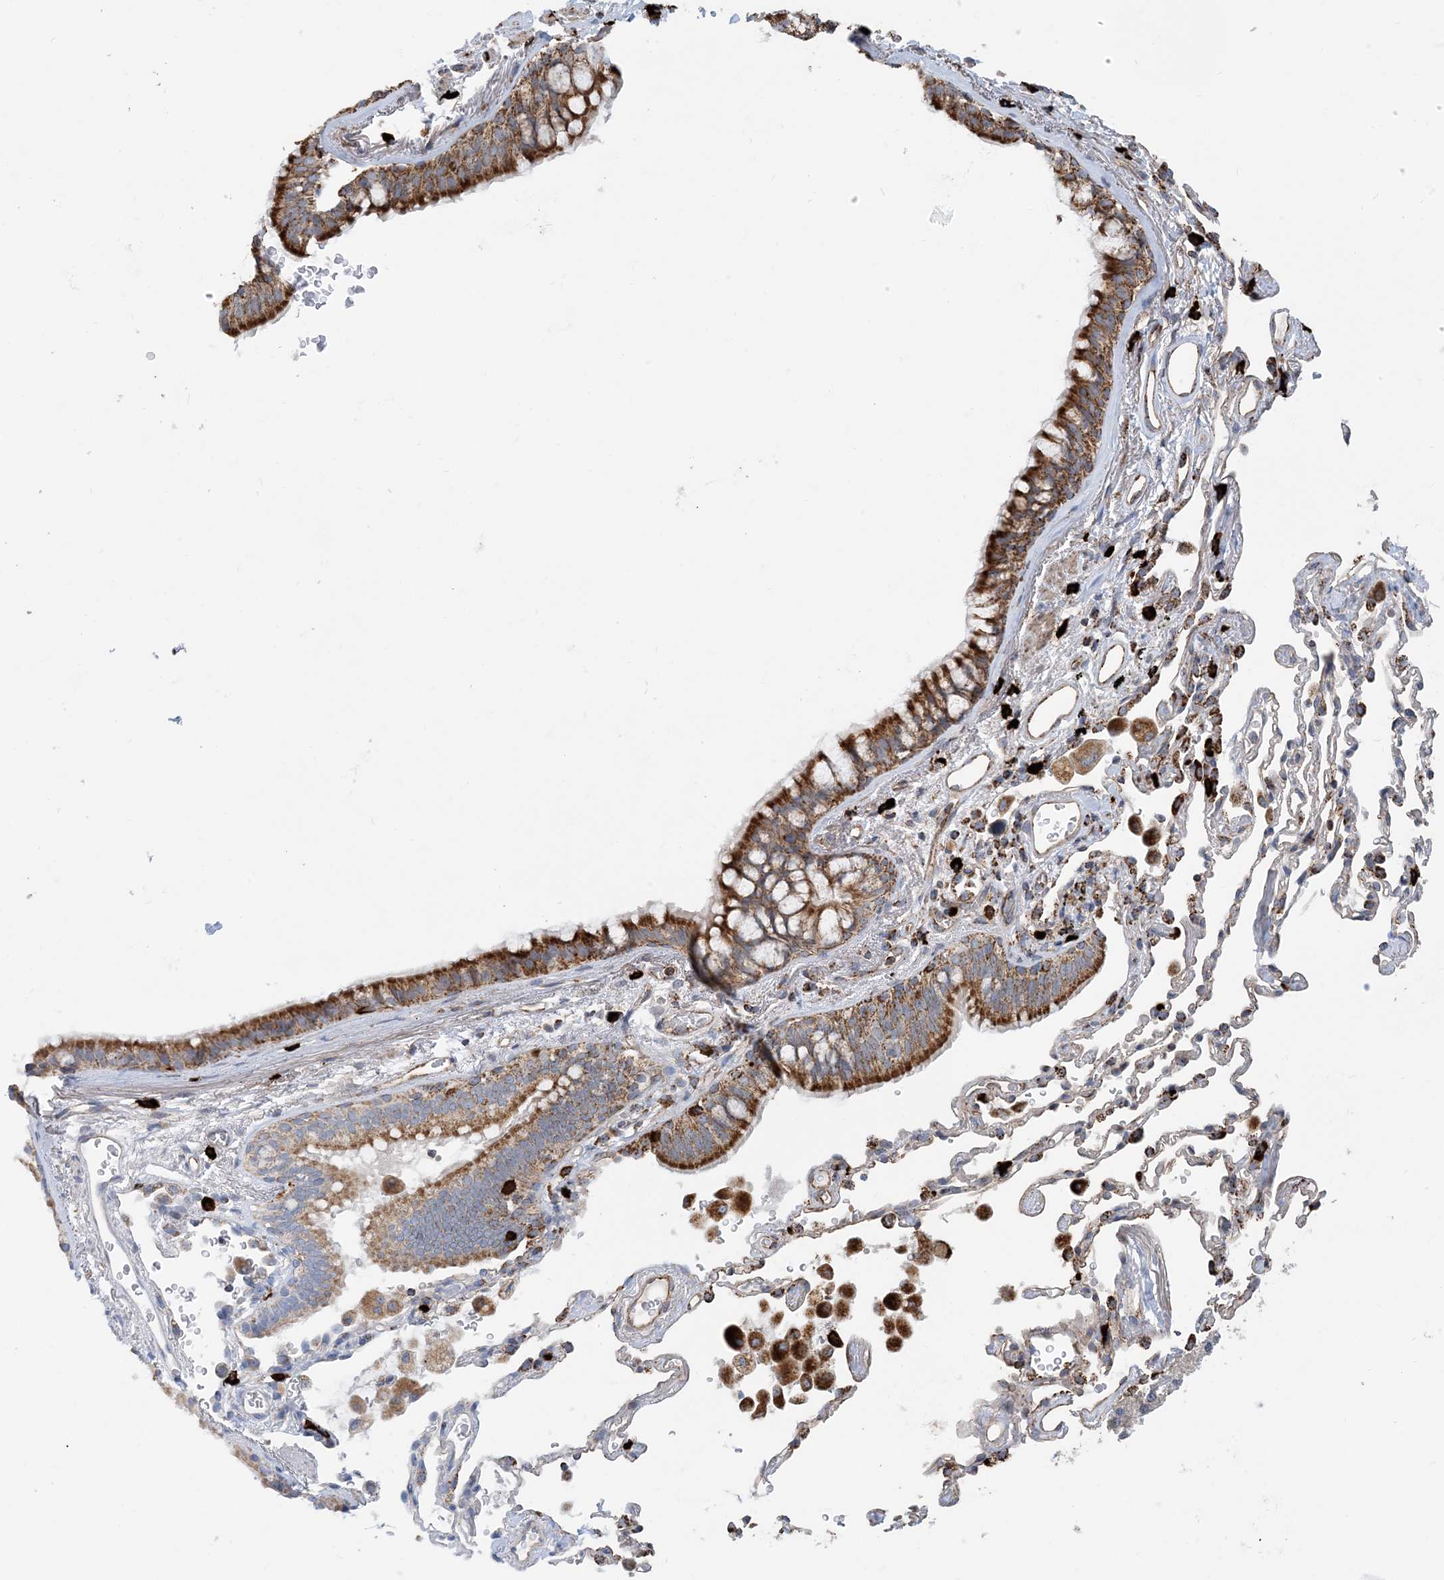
{"staining": {"intensity": "strong", "quantity": ">75%", "location": "cytoplasmic/membranous"}, "tissue": "bronchus", "cell_type": "Respiratory epithelial cells", "image_type": "normal", "snomed": [{"axis": "morphology", "description": "Normal tissue, NOS"}, {"axis": "morphology", "description": "Adenocarcinoma, NOS"}, {"axis": "topography", "description": "Bronchus"}, {"axis": "topography", "description": "Lung"}], "caption": "Immunohistochemical staining of unremarkable bronchus reveals >75% levels of strong cytoplasmic/membranous protein staining in about >75% of respiratory epithelial cells.", "gene": "PCDHGA1", "patient": {"sex": "male", "age": 54}}